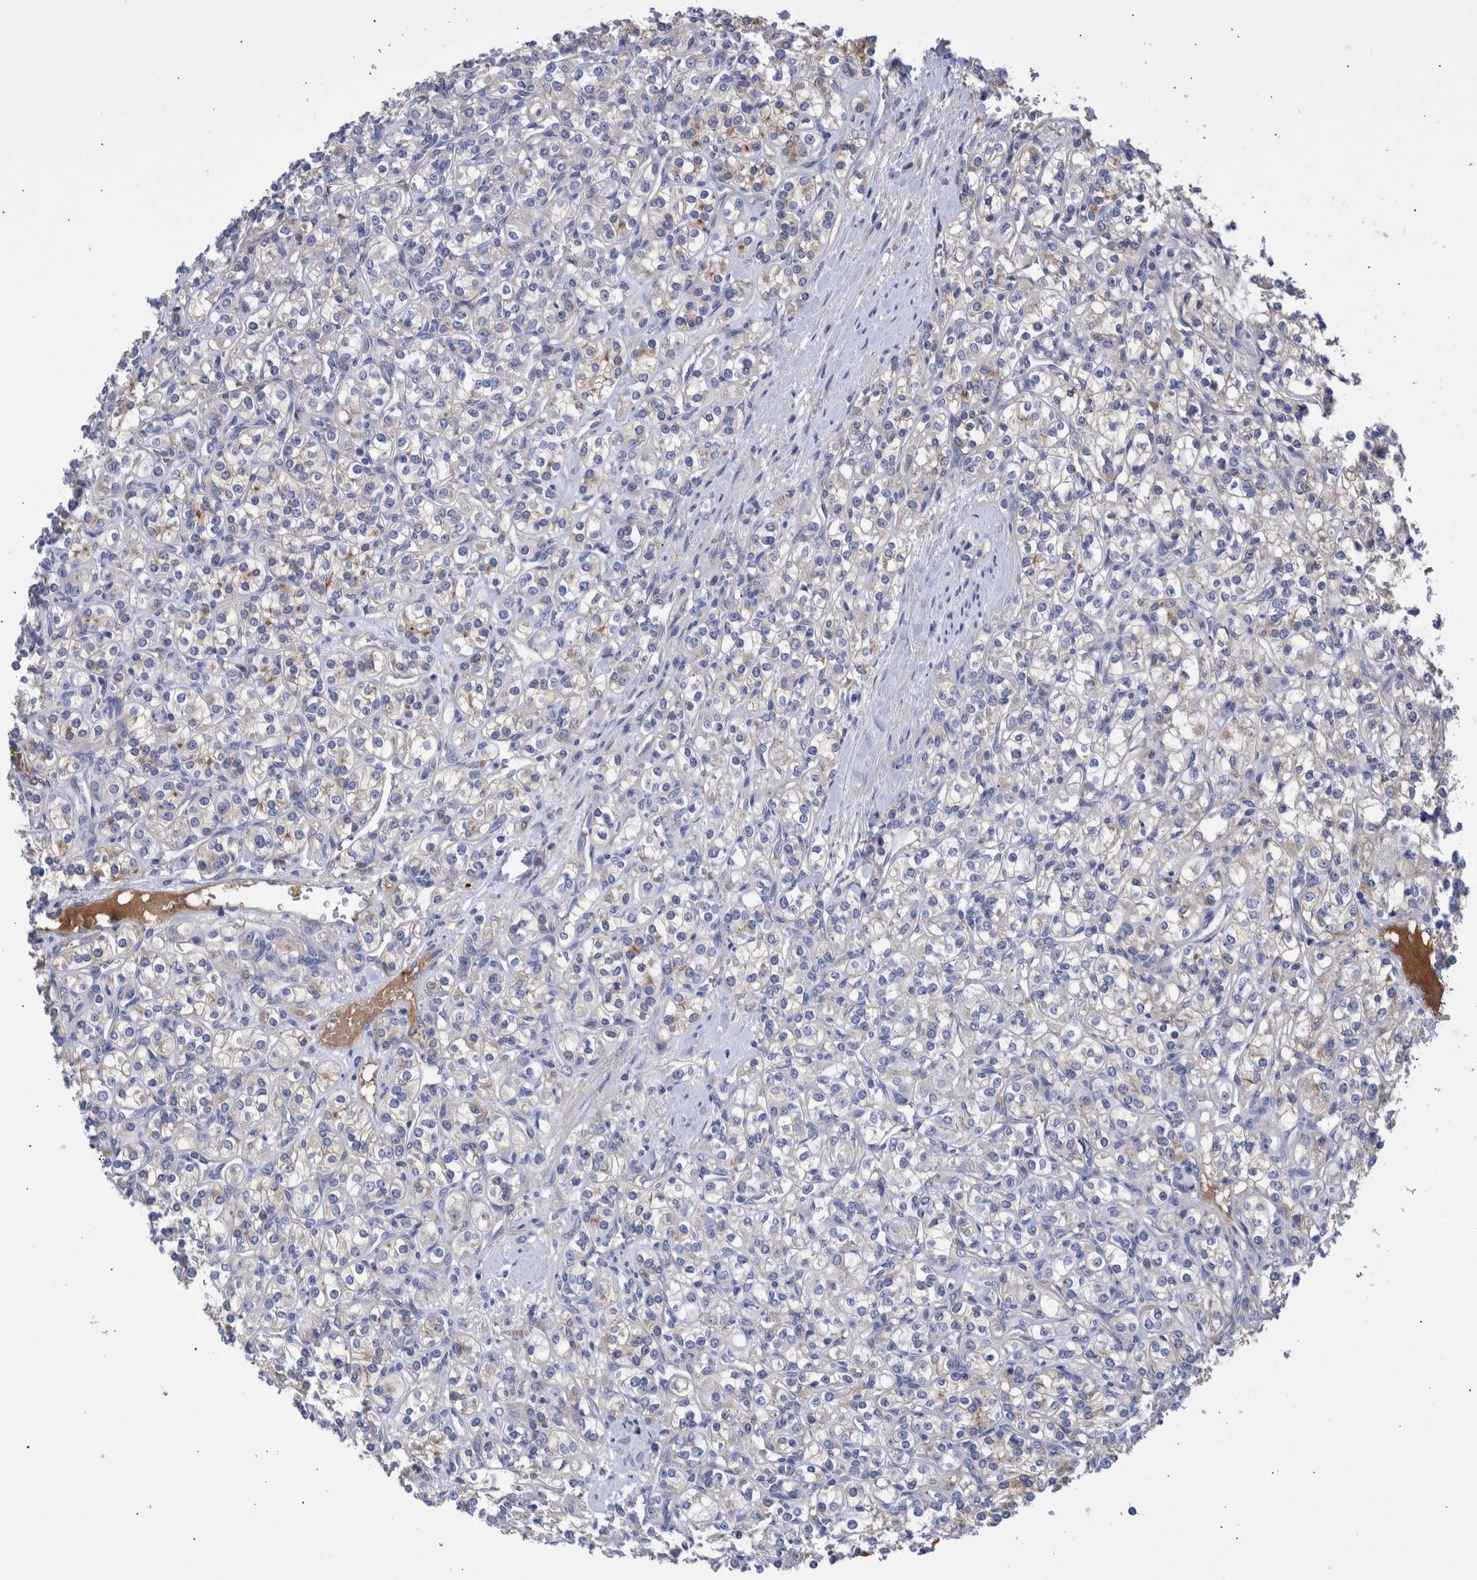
{"staining": {"intensity": "negative", "quantity": "none", "location": "none"}, "tissue": "renal cancer", "cell_type": "Tumor cells", "image_type": "cancer", "snomed": [{"axis": "morphology", "description": "Adenocarcinoma, NOS"}, {"axis": "topography", "description": "Kidney"}], "caption": "This is a histopathology image of immunohistochemistry staining of renal cancer (adenocarcinoma), which shows no positivity in tumor cells. (Brightfield microscopy of DAB (3,3'-diaminobenzidine) IHC at high magnification).", "gene": "DLL4", "patient": {"sex": "male", "age": 77}}